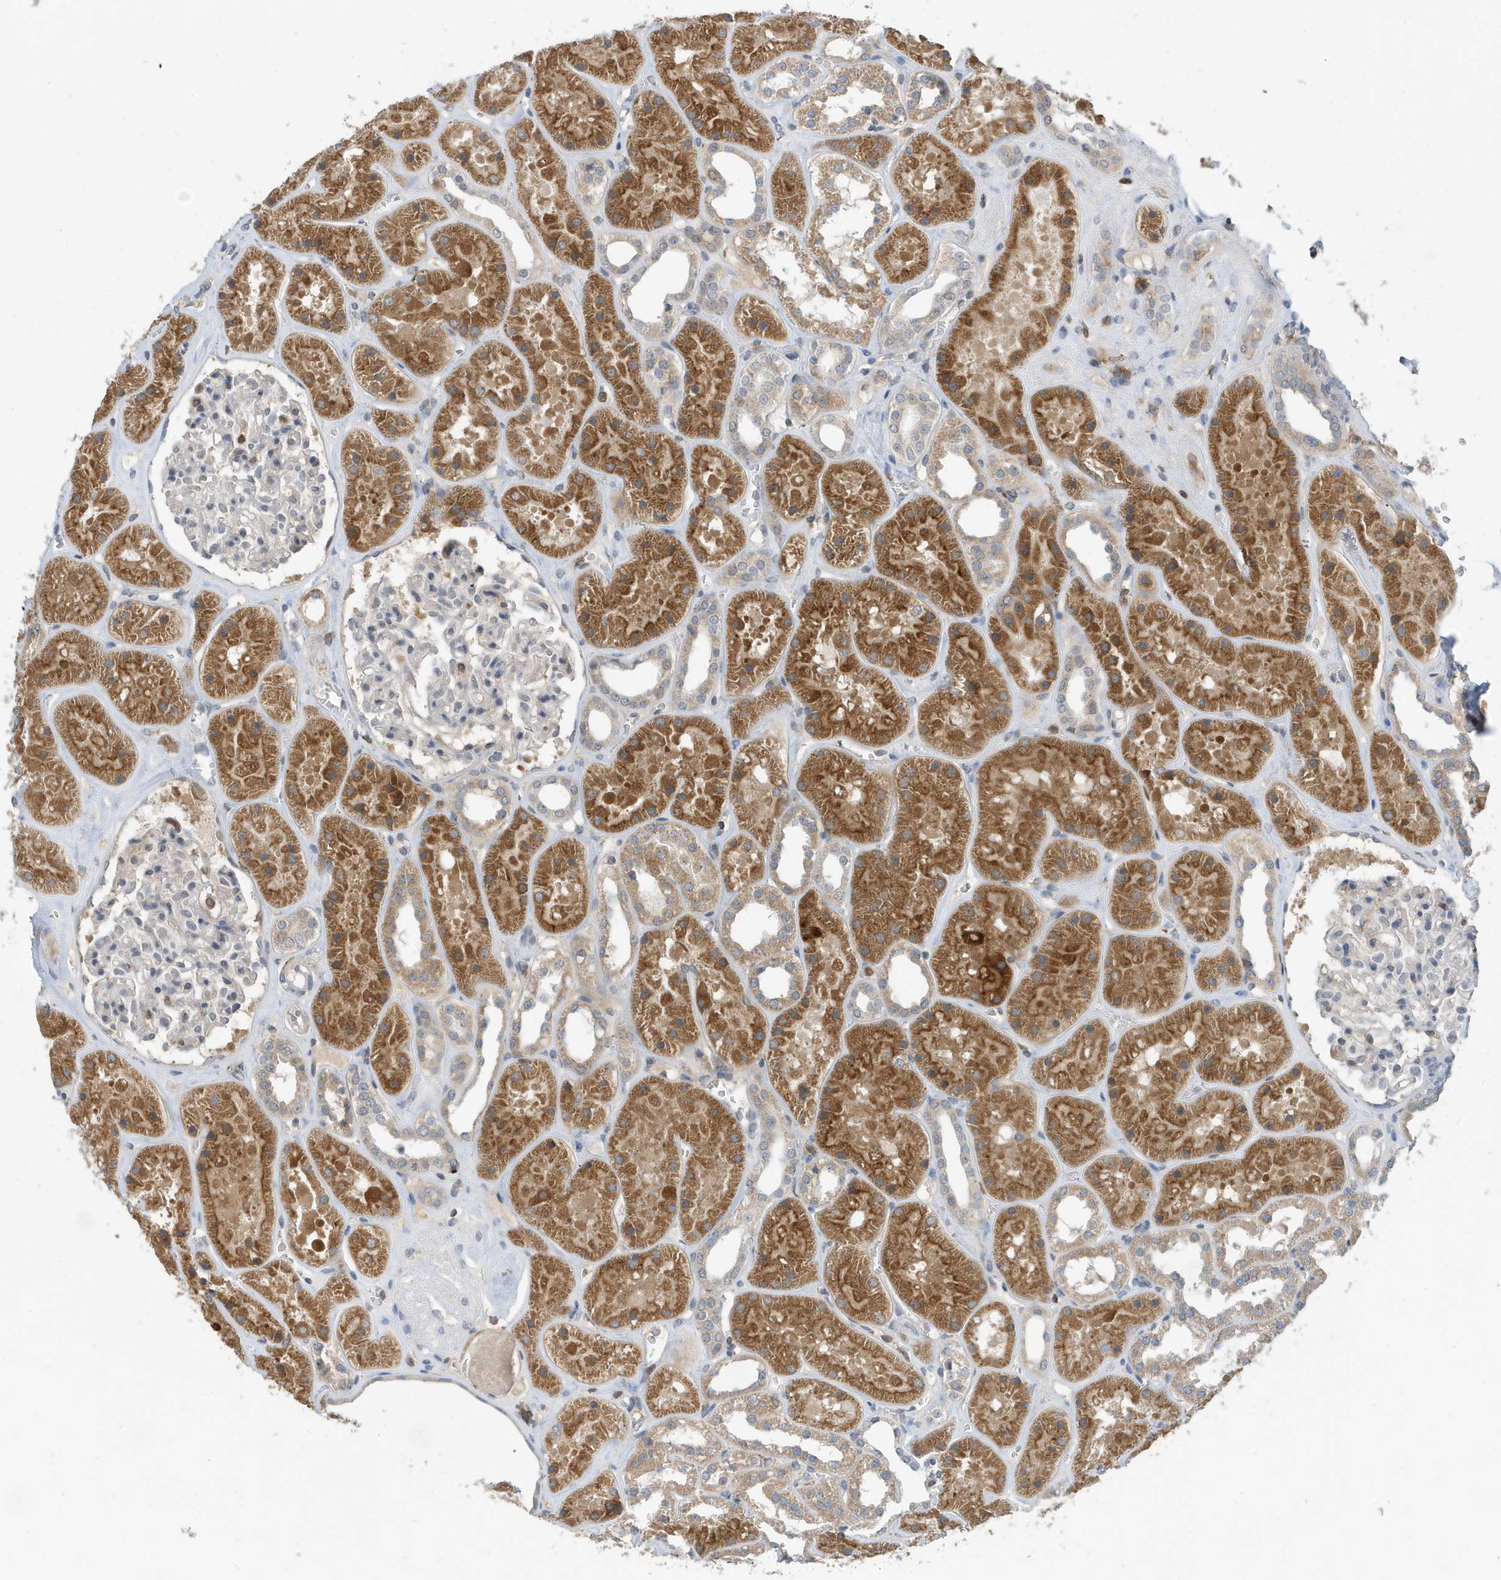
{"staining": {"intensity": "negative", "quantity": "none", "location": "none"}, "tissue": "kidney", "cell_type": "Cells in glomeruli", "image_type": "normal", "snomed": [{"axis": "morphology", "description": "Normal tissue, NOS"}, {"axis": "topography", "description": "Kidney"}], "caption": "This is an IHC photomicrograph of benign human kidney. There is no expression in cells in glomeruli.", "gene": "NSUN3", "patient": {"sex": "female", "age": 41}}